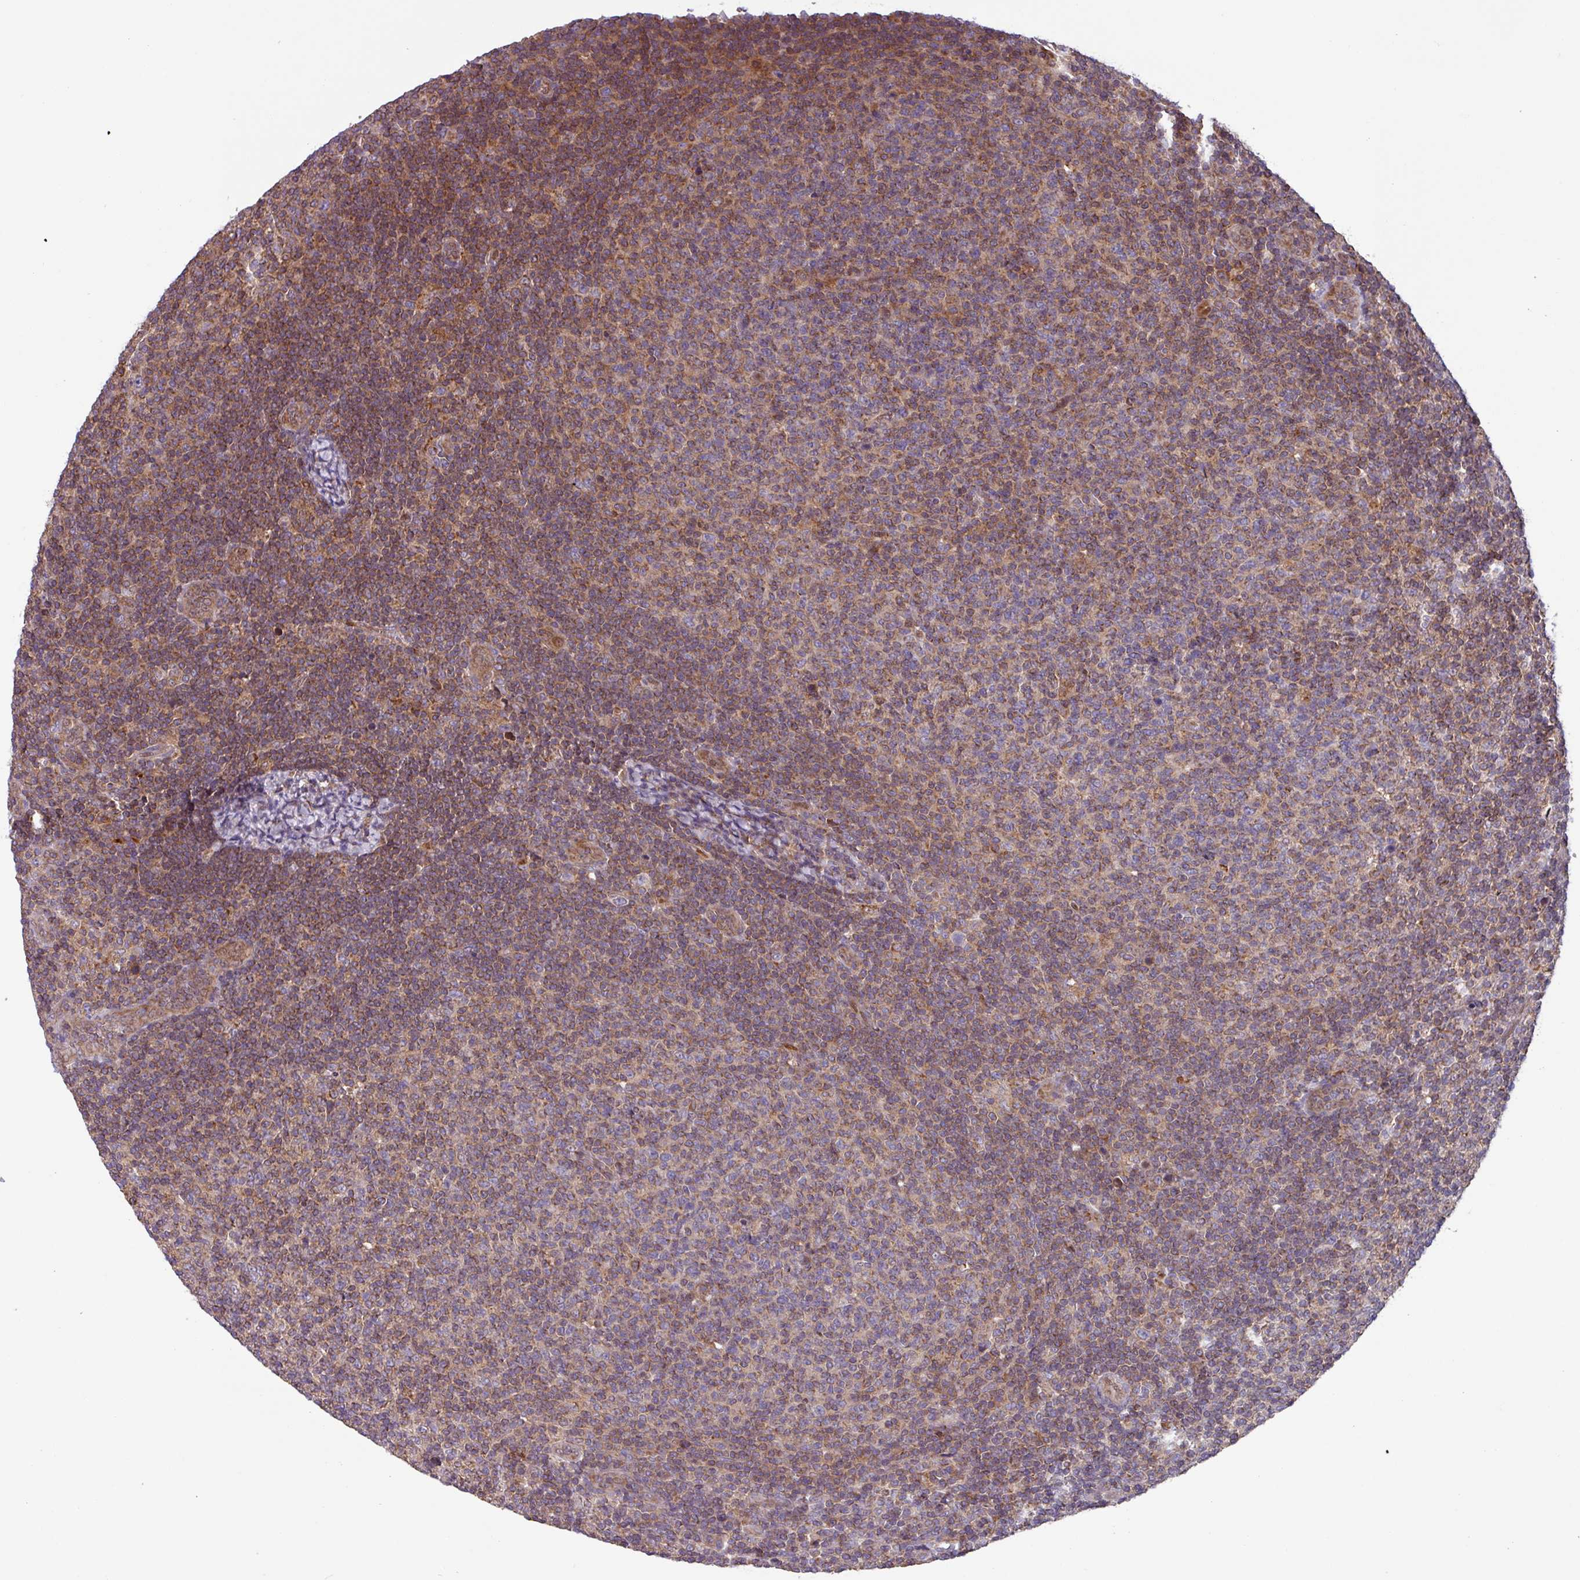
{"staining": {"intensity": "moderate", "quantity": ">75%", "location": "cytoplasmic/membranous"}, "tissue": "lymphoma", "cell_type": "Tumor cells", "image_type": "cancer", "snomed": [{"axis": "morphology", "description": "Malignant lymphoma, non-Hodgkin's type, Low grade"}, {"axis": "topography", "description": "Lymph node"}], "caption": "Immunohistochemistry (IHC) histopathology image of malignant lymphoma, non-Hodgkin's type (low-grade) stained for a protein (brown), which exhibits medium levels of moderate cytoplasmic/membranous staining in approximately >75% of tumor cells.", "gene": "PLEKHD1", "patient": {"sex": "male", "age": 66}}